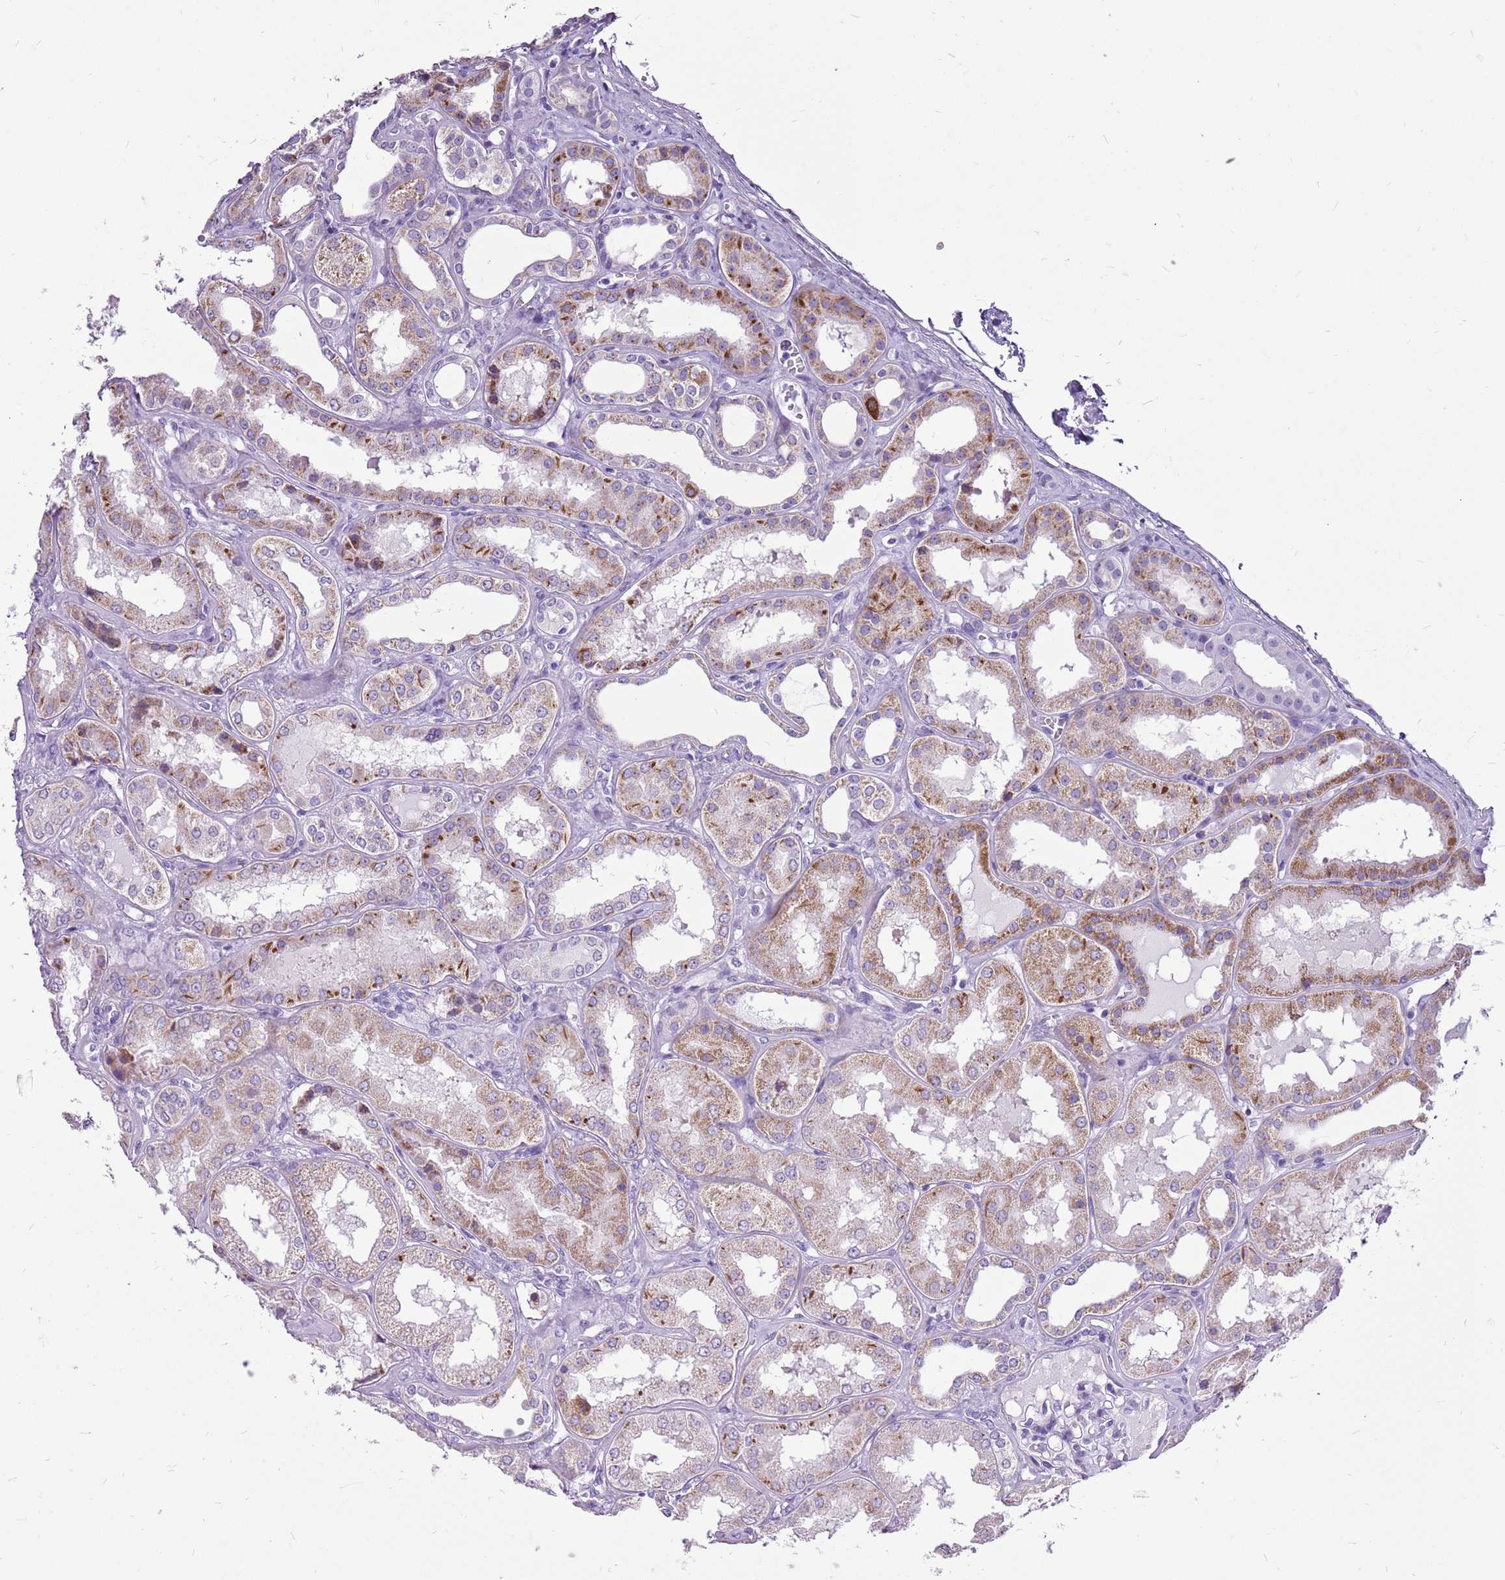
{"staining": {"intensity": "negative", "quantity": "none", "location": "none"}, "tissue": "kidney", "cell_type": "Cells in glomeruli", "image_type": "normal", "snomed": [{"axis": "morphology", "description": "Normal tissue, NOS"}, {"axis": "topography", "description": "Kidney"}], "caption": "Cells in glomeruli show no significant protein positivity in unremarkable kidney. (DAB (3,3'-diaminobenzidine) immunohistochemistry, high magnification).", "gene": "ACSS3", "patient": {"sex": "female", "age": 56}}